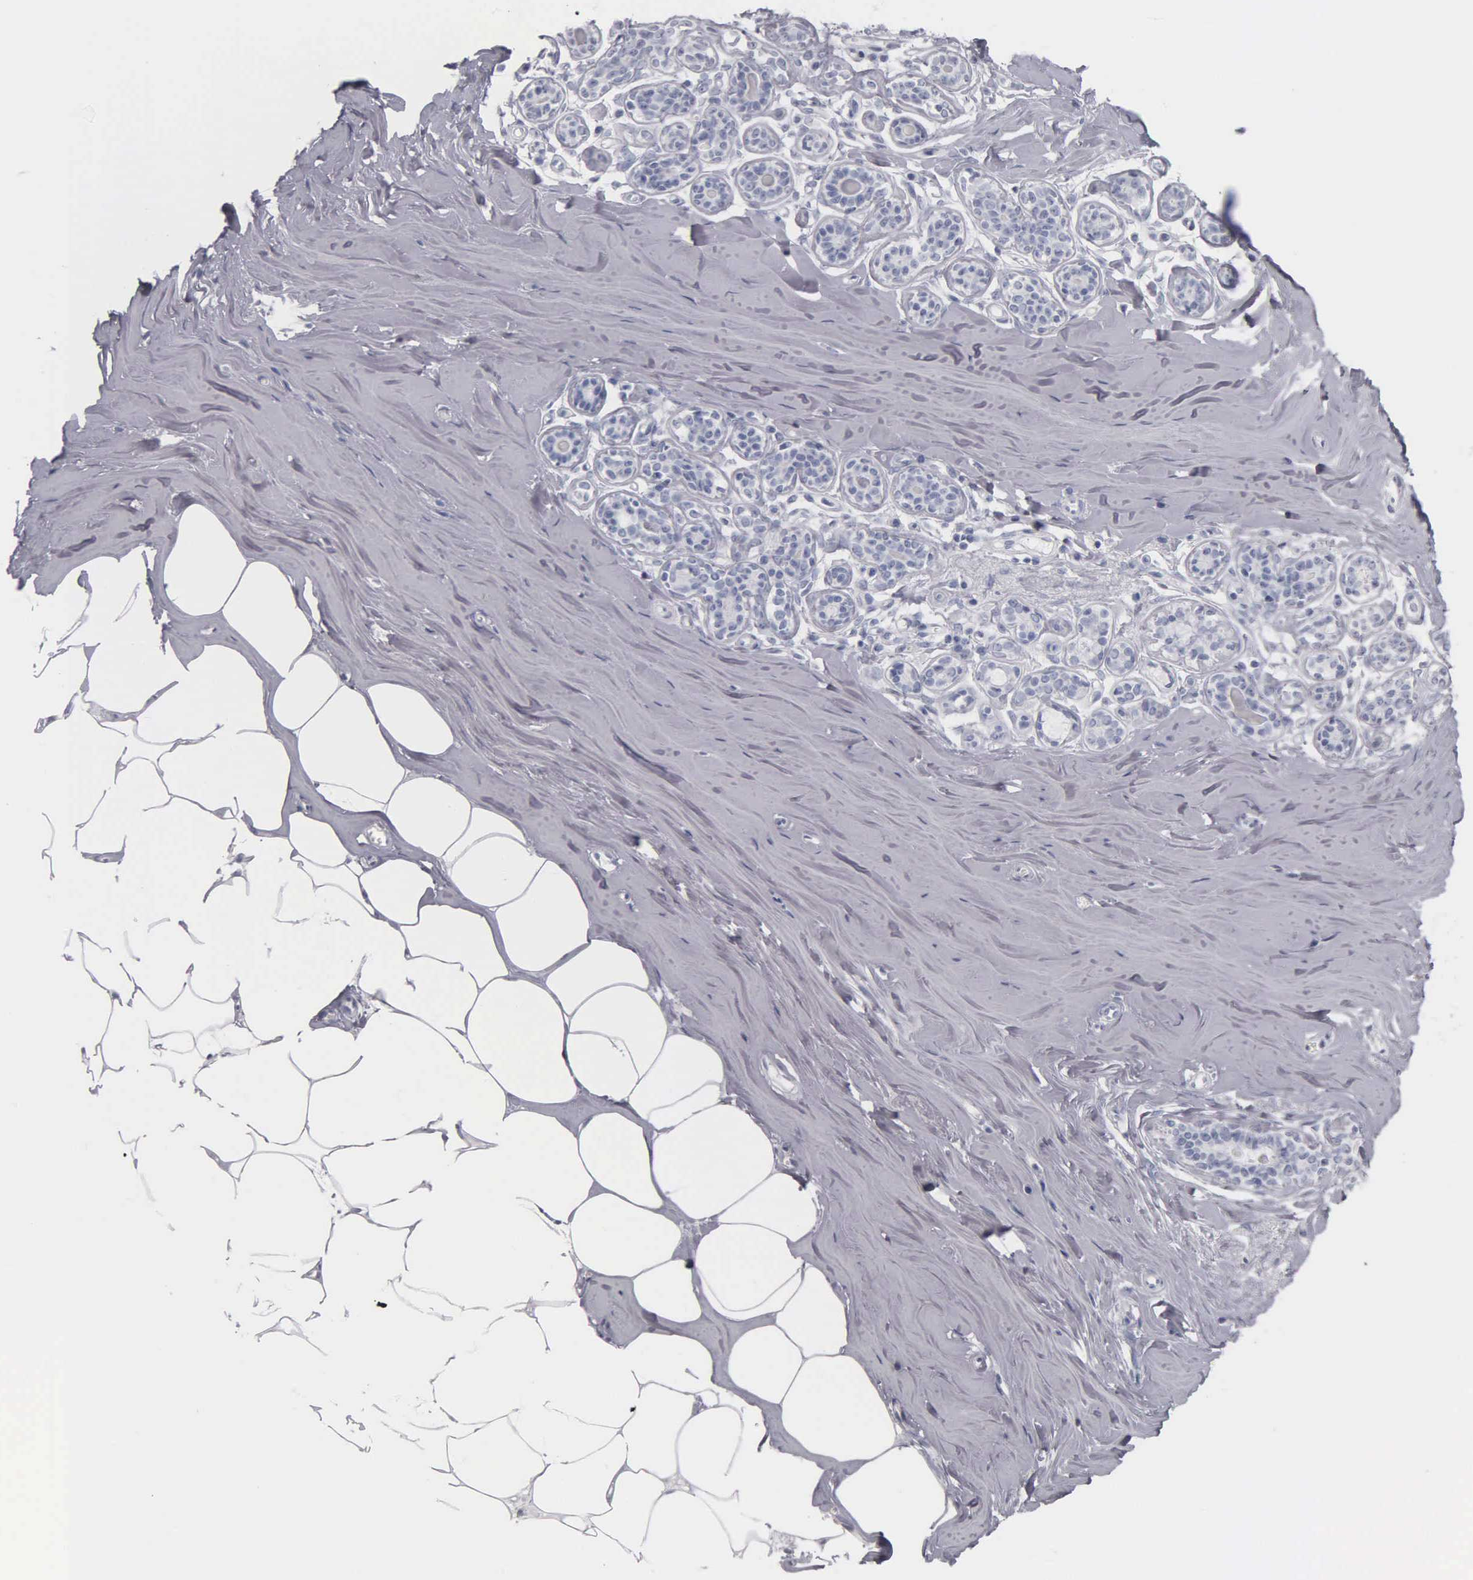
{"staining": {"intensity": "negative", "quantity": "none", "location": "none"}, "tissue": "breast", "cell_type": "Adipocytes", "image_type": "normal", "snomed": [{"axis": "morphology", "description": "Normal tissue, NOS"}, {"axis": "topography", "description": "Breast"}], "caption": "The photomicrograph displays no staining of adipocytes in normal breast.", "gene": "KRT20", "patient": {"sex": "female", "age": 45}}